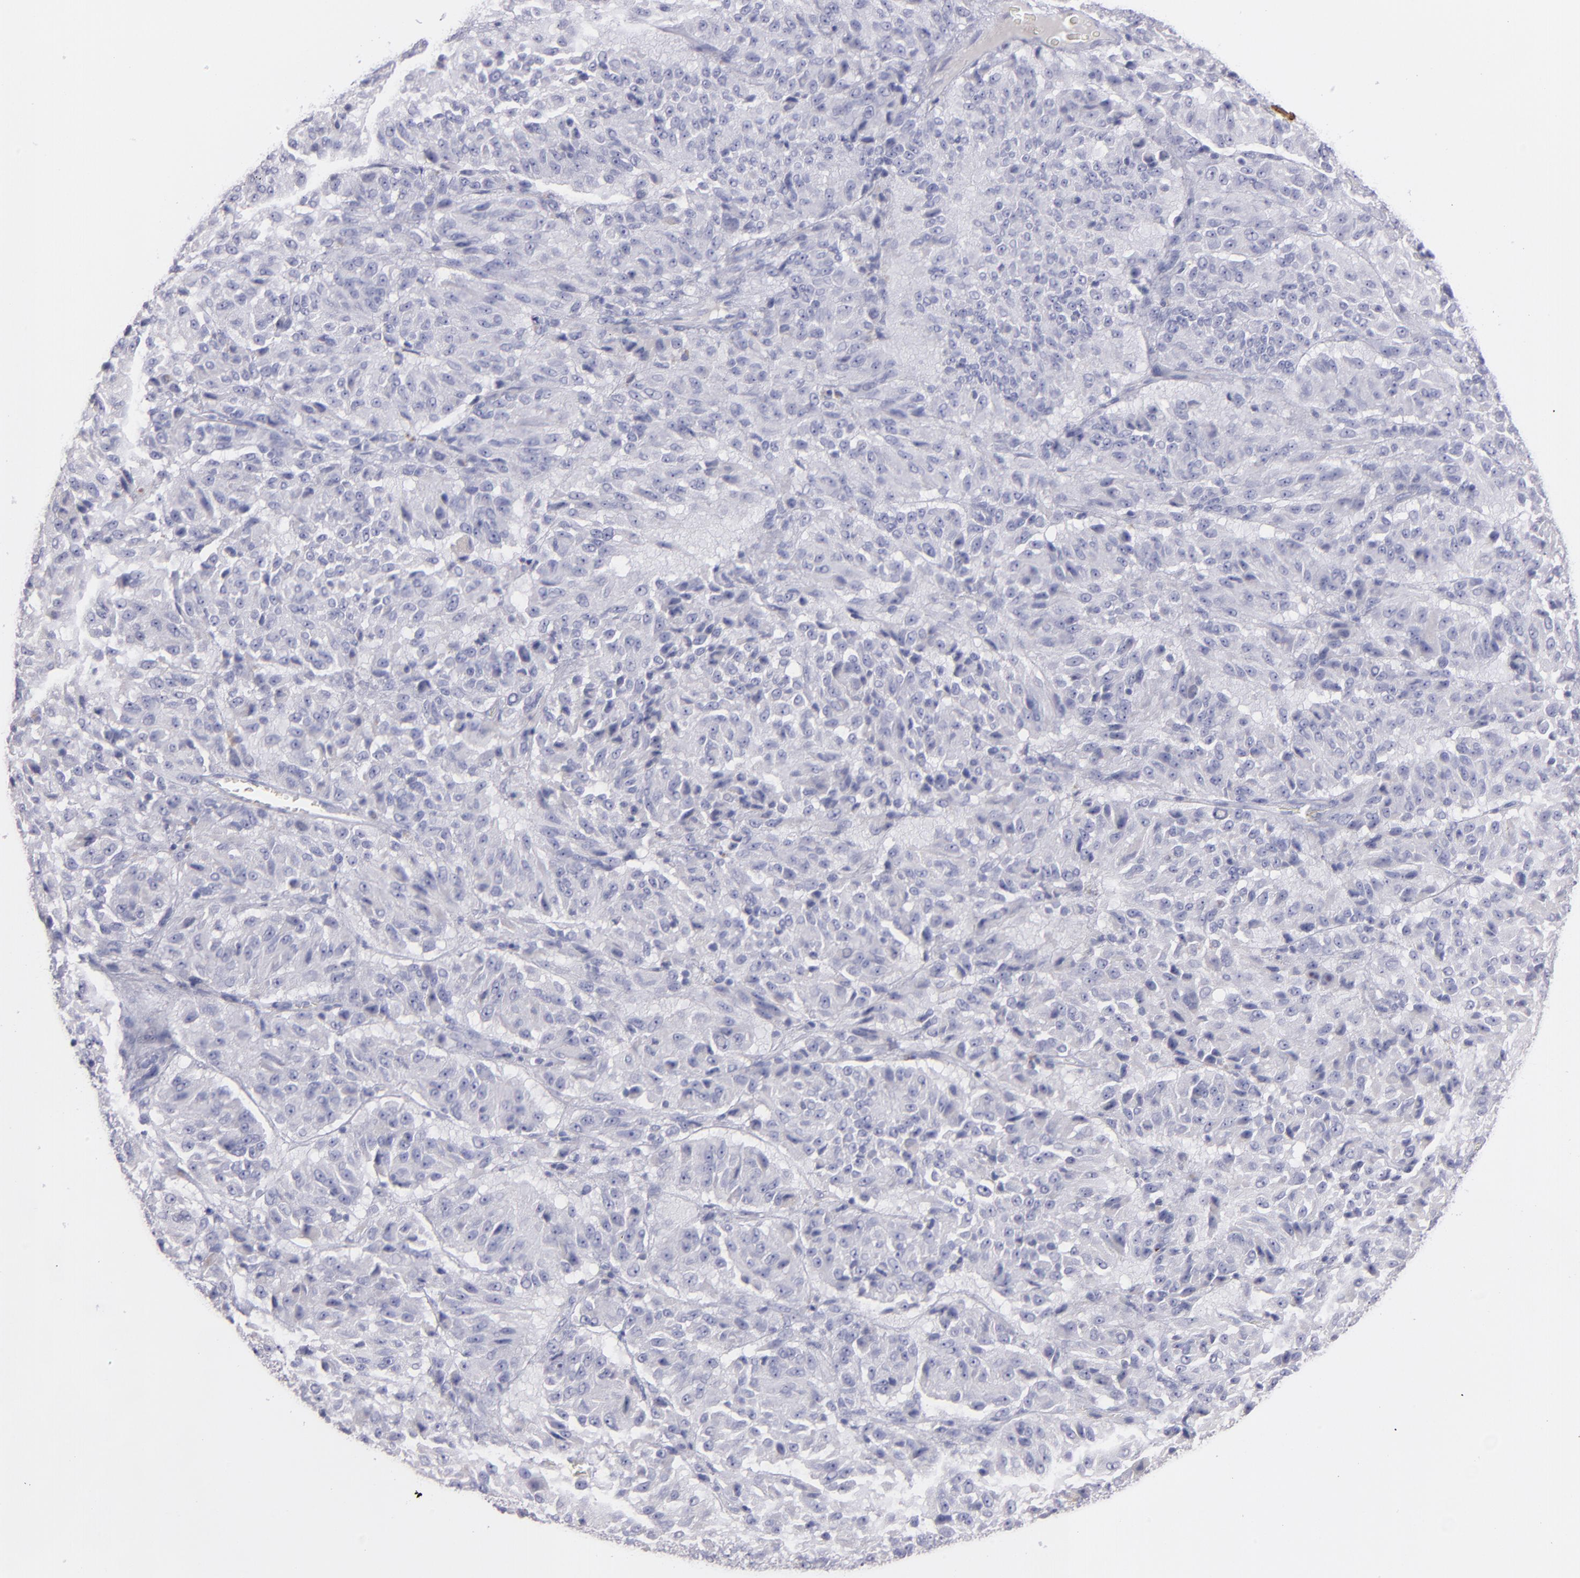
{"staining": {"intensity": "negative", "quantity": "none", "location": "none"}, "tissue": "melanoma", "cell_type": "Tumor cells", "image_type": "cancer", "snomed": [{"axis": "morphology", "description": "Malignant melanoma, Metastatic site"}, {"axis": "topography", "description": "Lung"}], "caption": "Melanoma was stained to show a protein in brown. There is no significant positivity in tumor cells. (DAB immunohistochemistry with hematoxylin counter stain).", "gene": "SNAP25", "patient": {"sex": "male", "age": 64}}